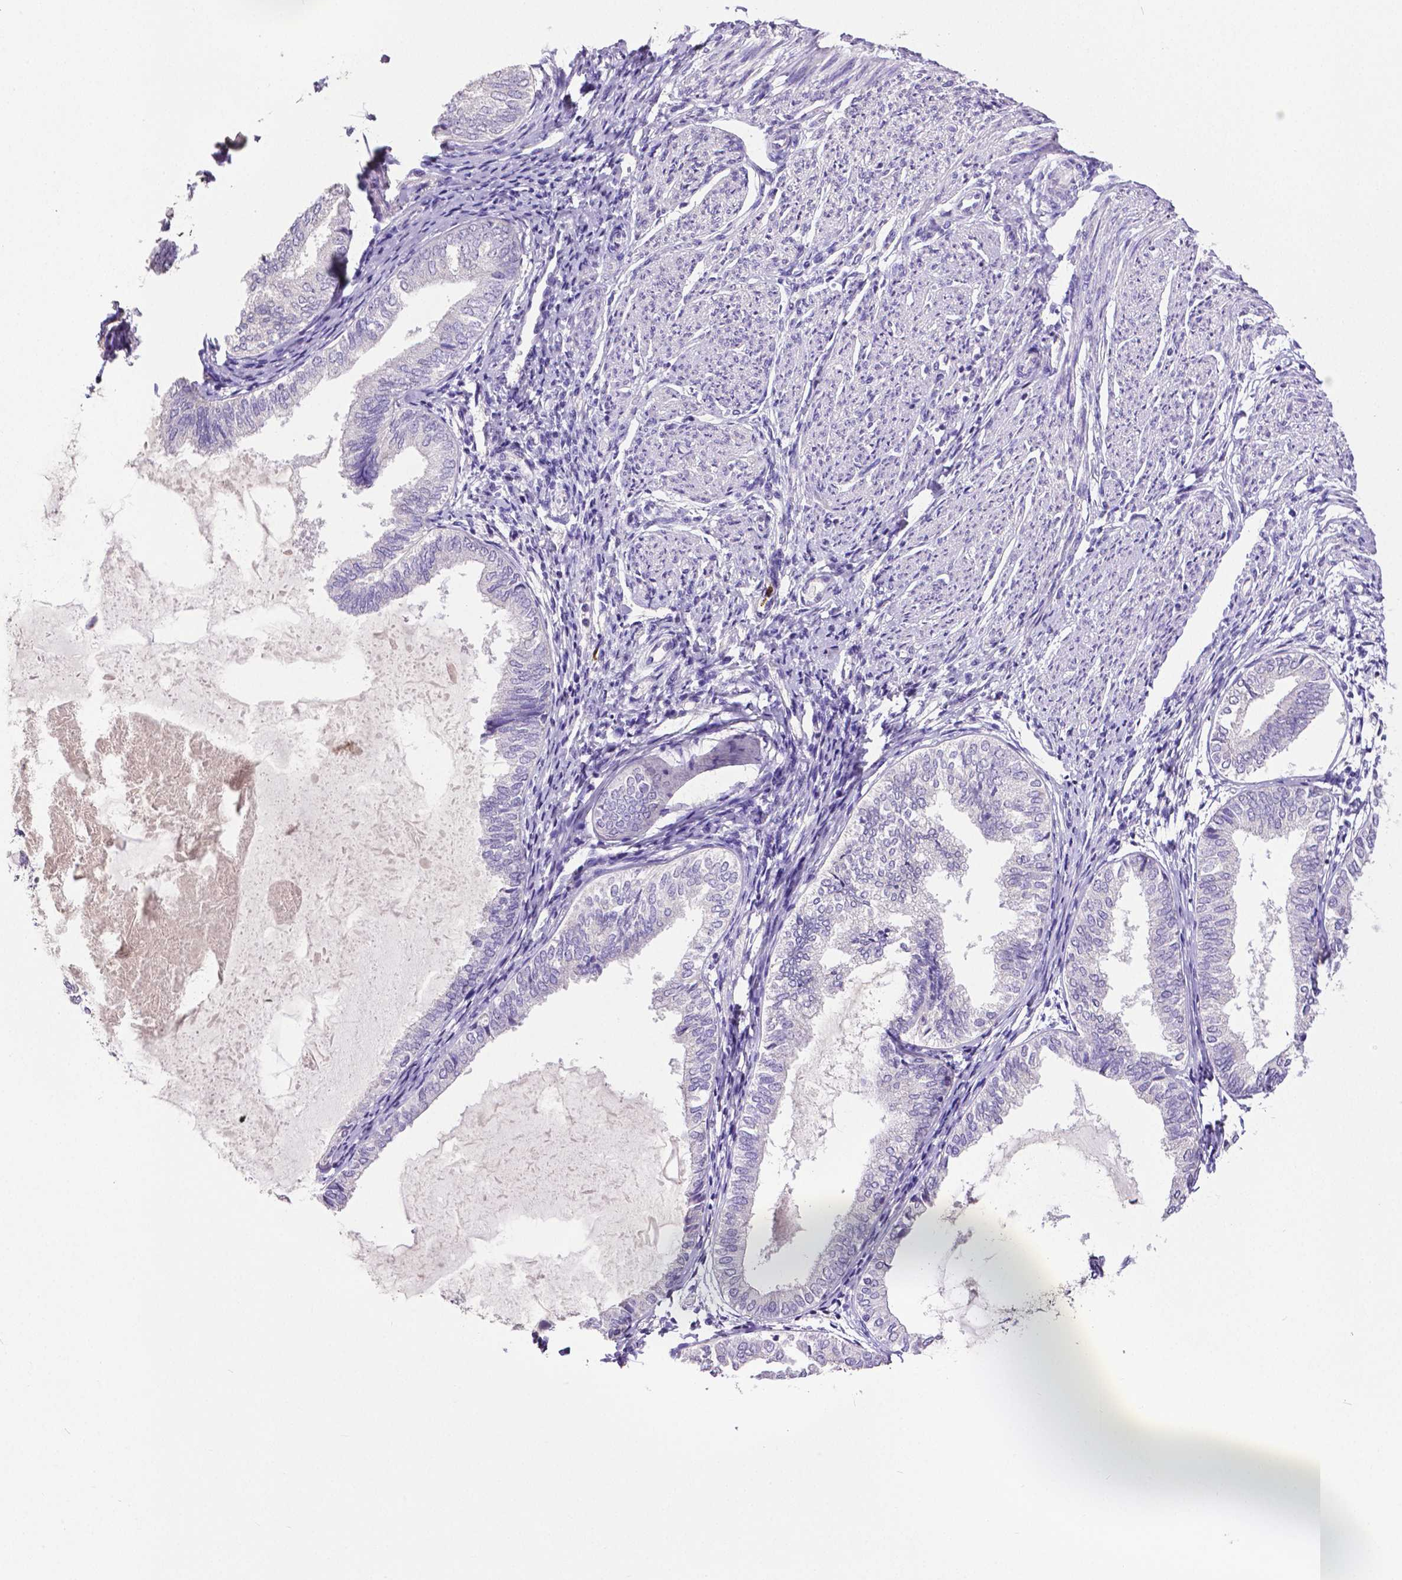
{"staining": {"intensity": "negative", "quantity": "none", "location": "none"}, "tissue": "endometrial cancer", "cell_type": "Tumor cells", "image_type": "cancer", "snomed": [{"axis": "morphology", "description": "Adenocarcinoma, NOS"}, {"axis": "topography", "description": "Endometrium"}], "caption": "The image demonstrates no staining of tumor cells in adenocarcinoma (endometrial).", "gene": "MMP9", "patient": {"sex": "female", "age": 68}}